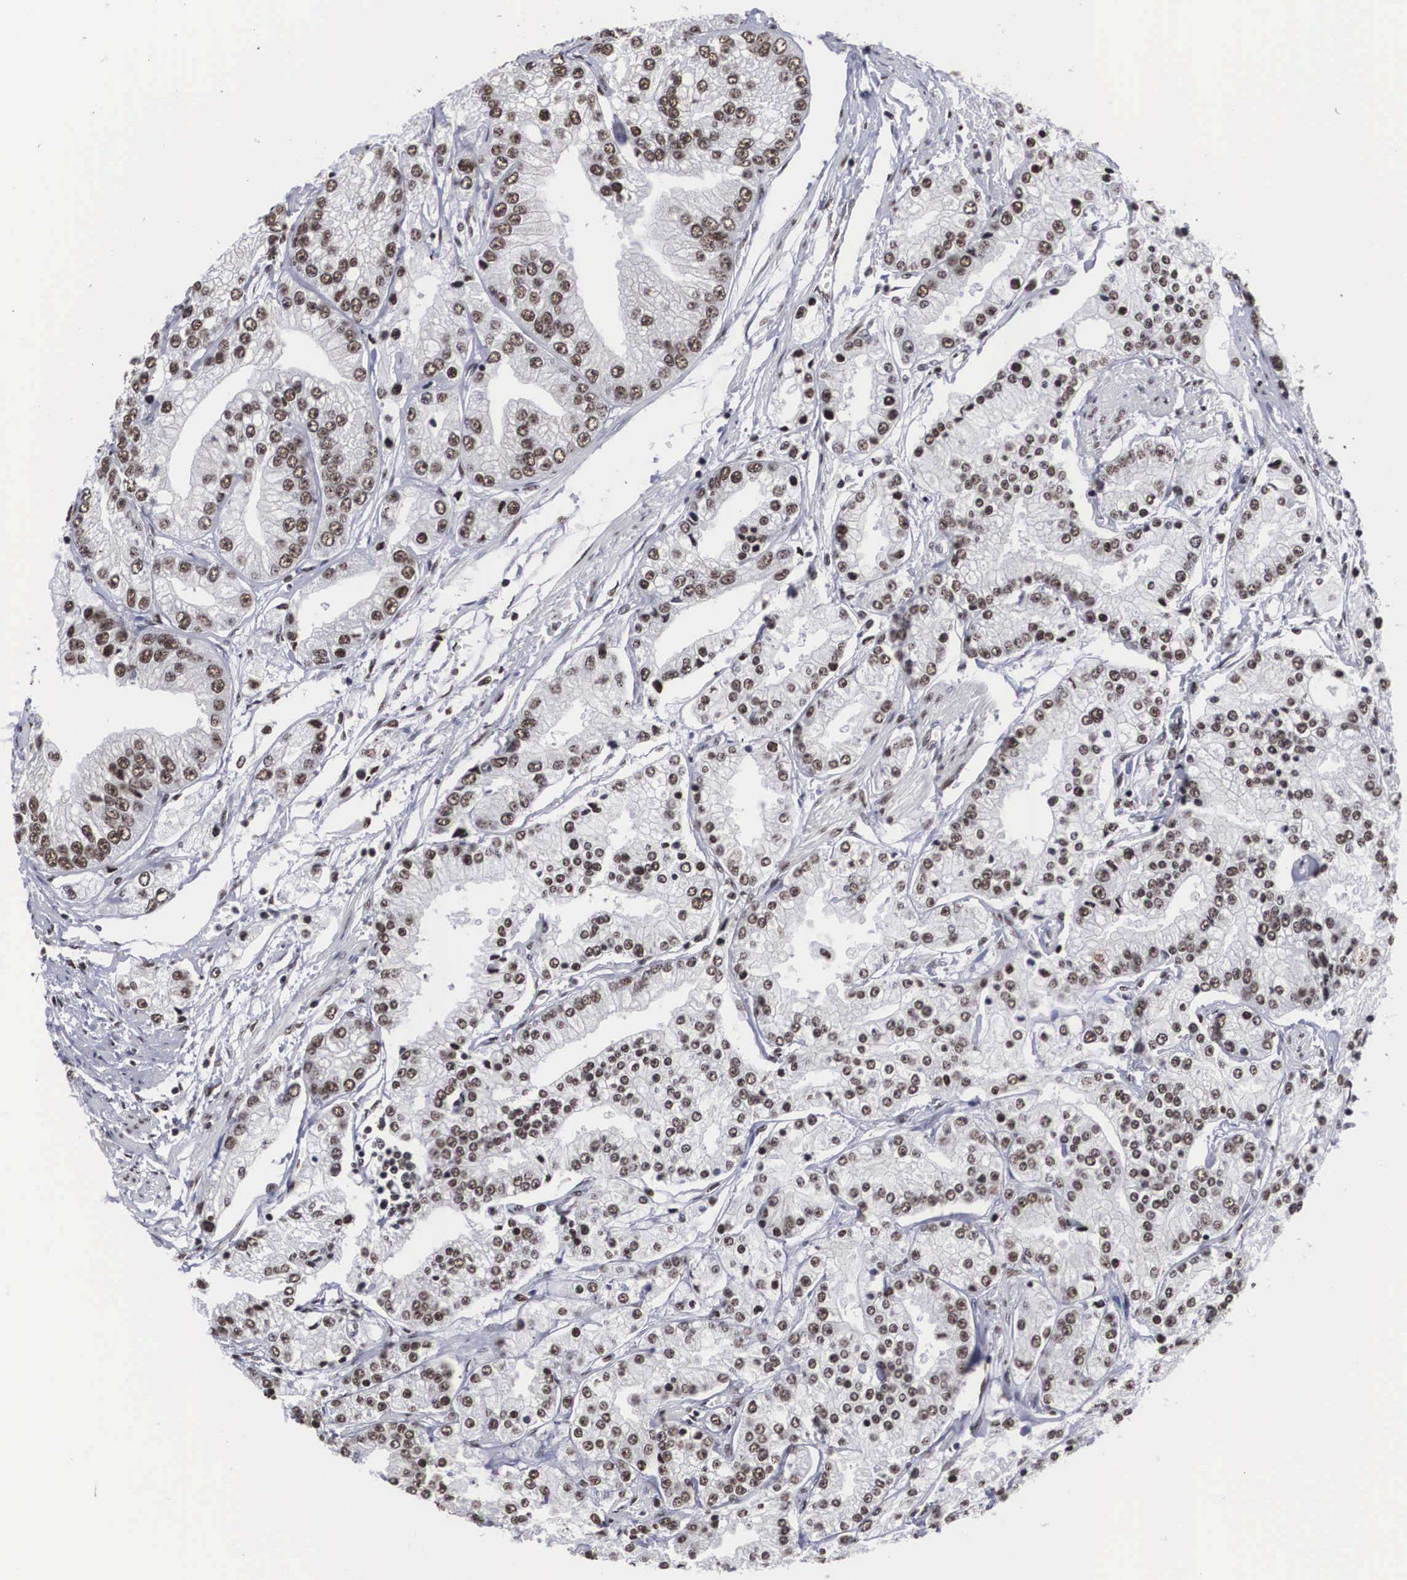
{"staining": {"intensity": "moderate", "quantity": "25%-75%", "location": "nuclear"}, "tissue": "prostate cancer", "cell_type": "Tumor cells", "image_type": "cancer", "snomed": [{"axis": "morphology", "description": "Adenocarcinoma, Medium grade"}, {"axis": "topography", "description": "Prostate"}], "caption": "Prostate cancer was stained to show a protein in brown. There is medium levels of moderate nuclear expression in approximately 25%-75% of tumor cells.", "gene": "ACIN1", "patient": {"sex": "male", "age": 72}}